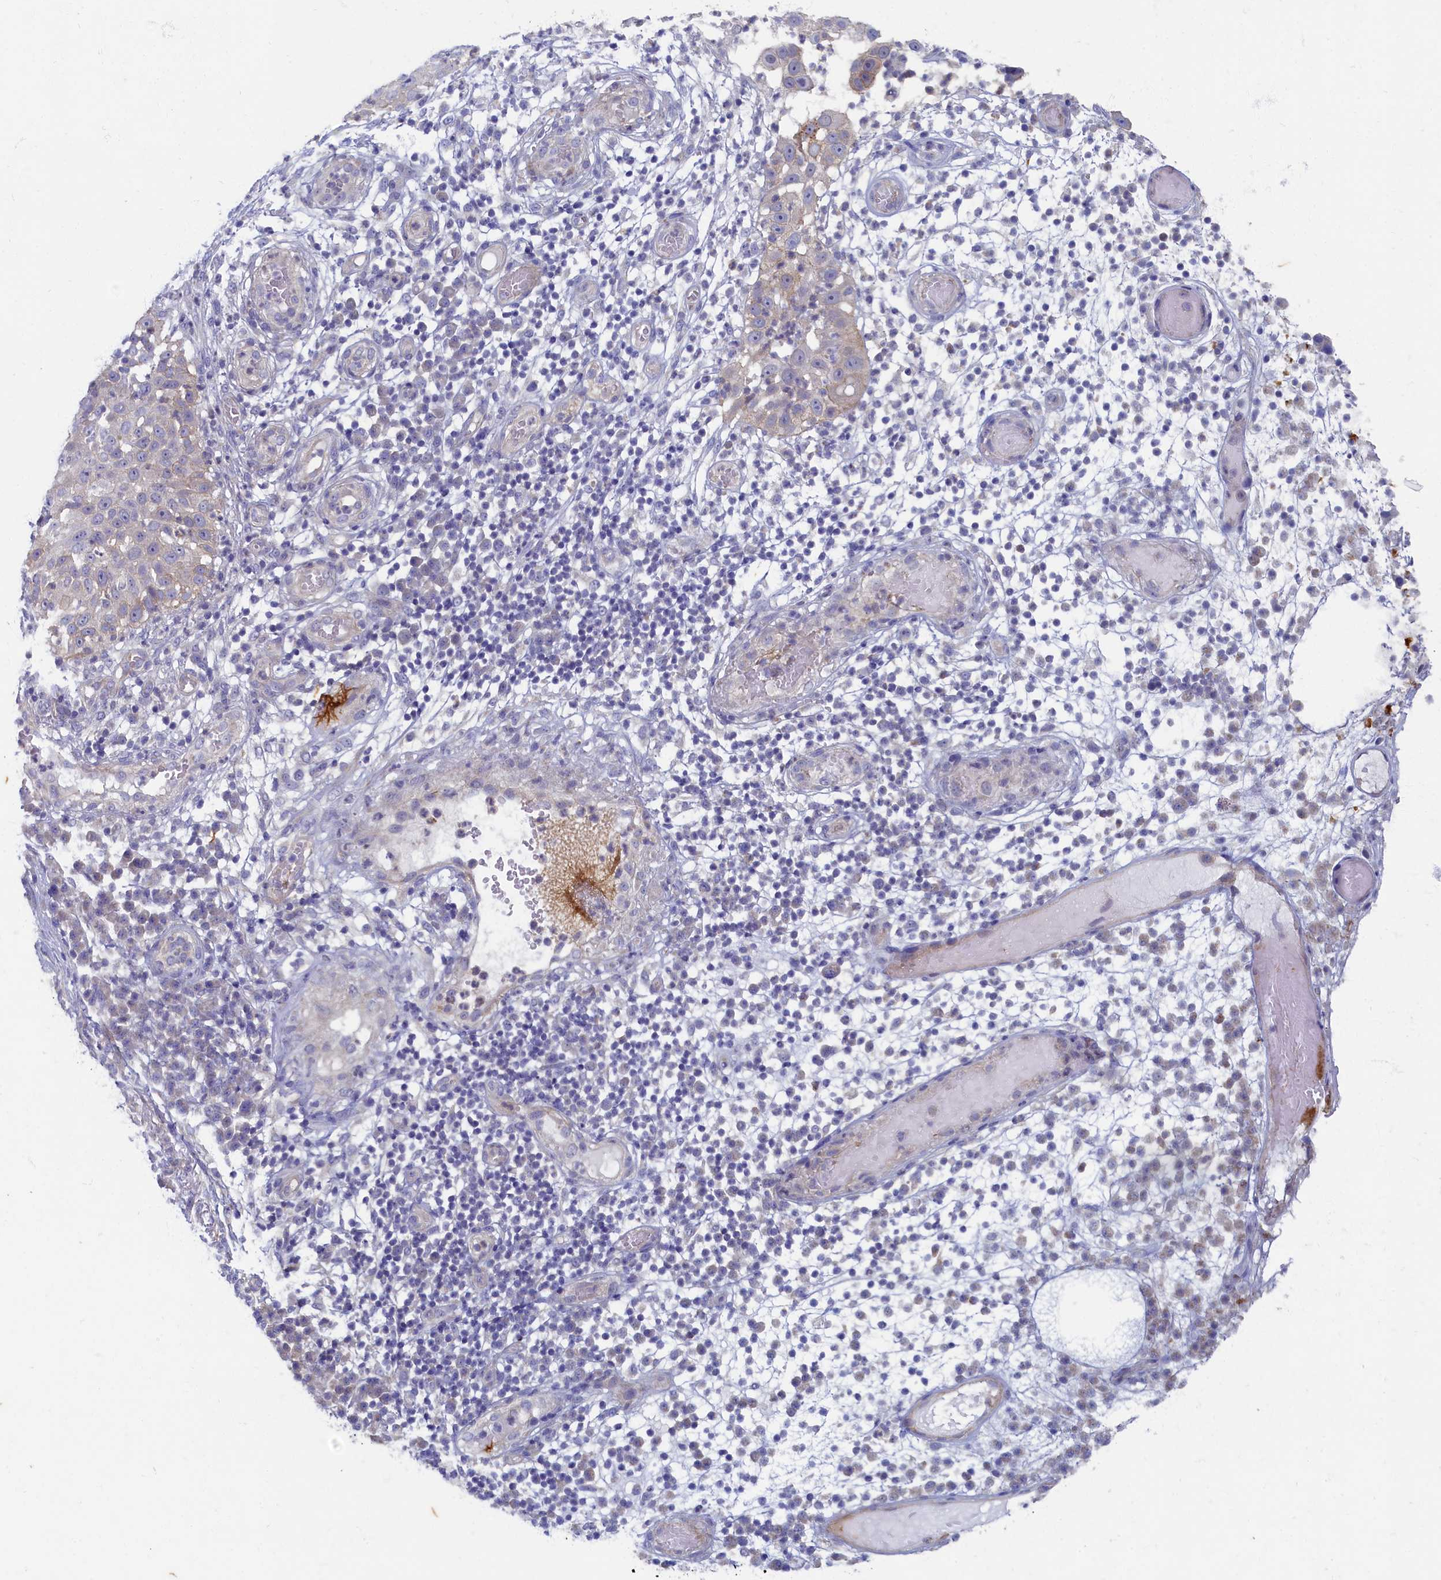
{"staining": {"intensity": "negative", "quantity": "none", "location": "none"}, "tissue": "skin cancer", "cell_type": "Tumor cells", "image_type": "cancer", "snomed": [{"axis": "morphology", "description": "Squamous cell carcinoma, NOS"}, {"axis": "topography", "description": "Skin"}], "caption": "Protein analysis of squamous cell carcinoma (skin) exhibits no significant expression in tumor cells.", "gene": "WDR59", "patient": {"sex": "female", "age": 44}}